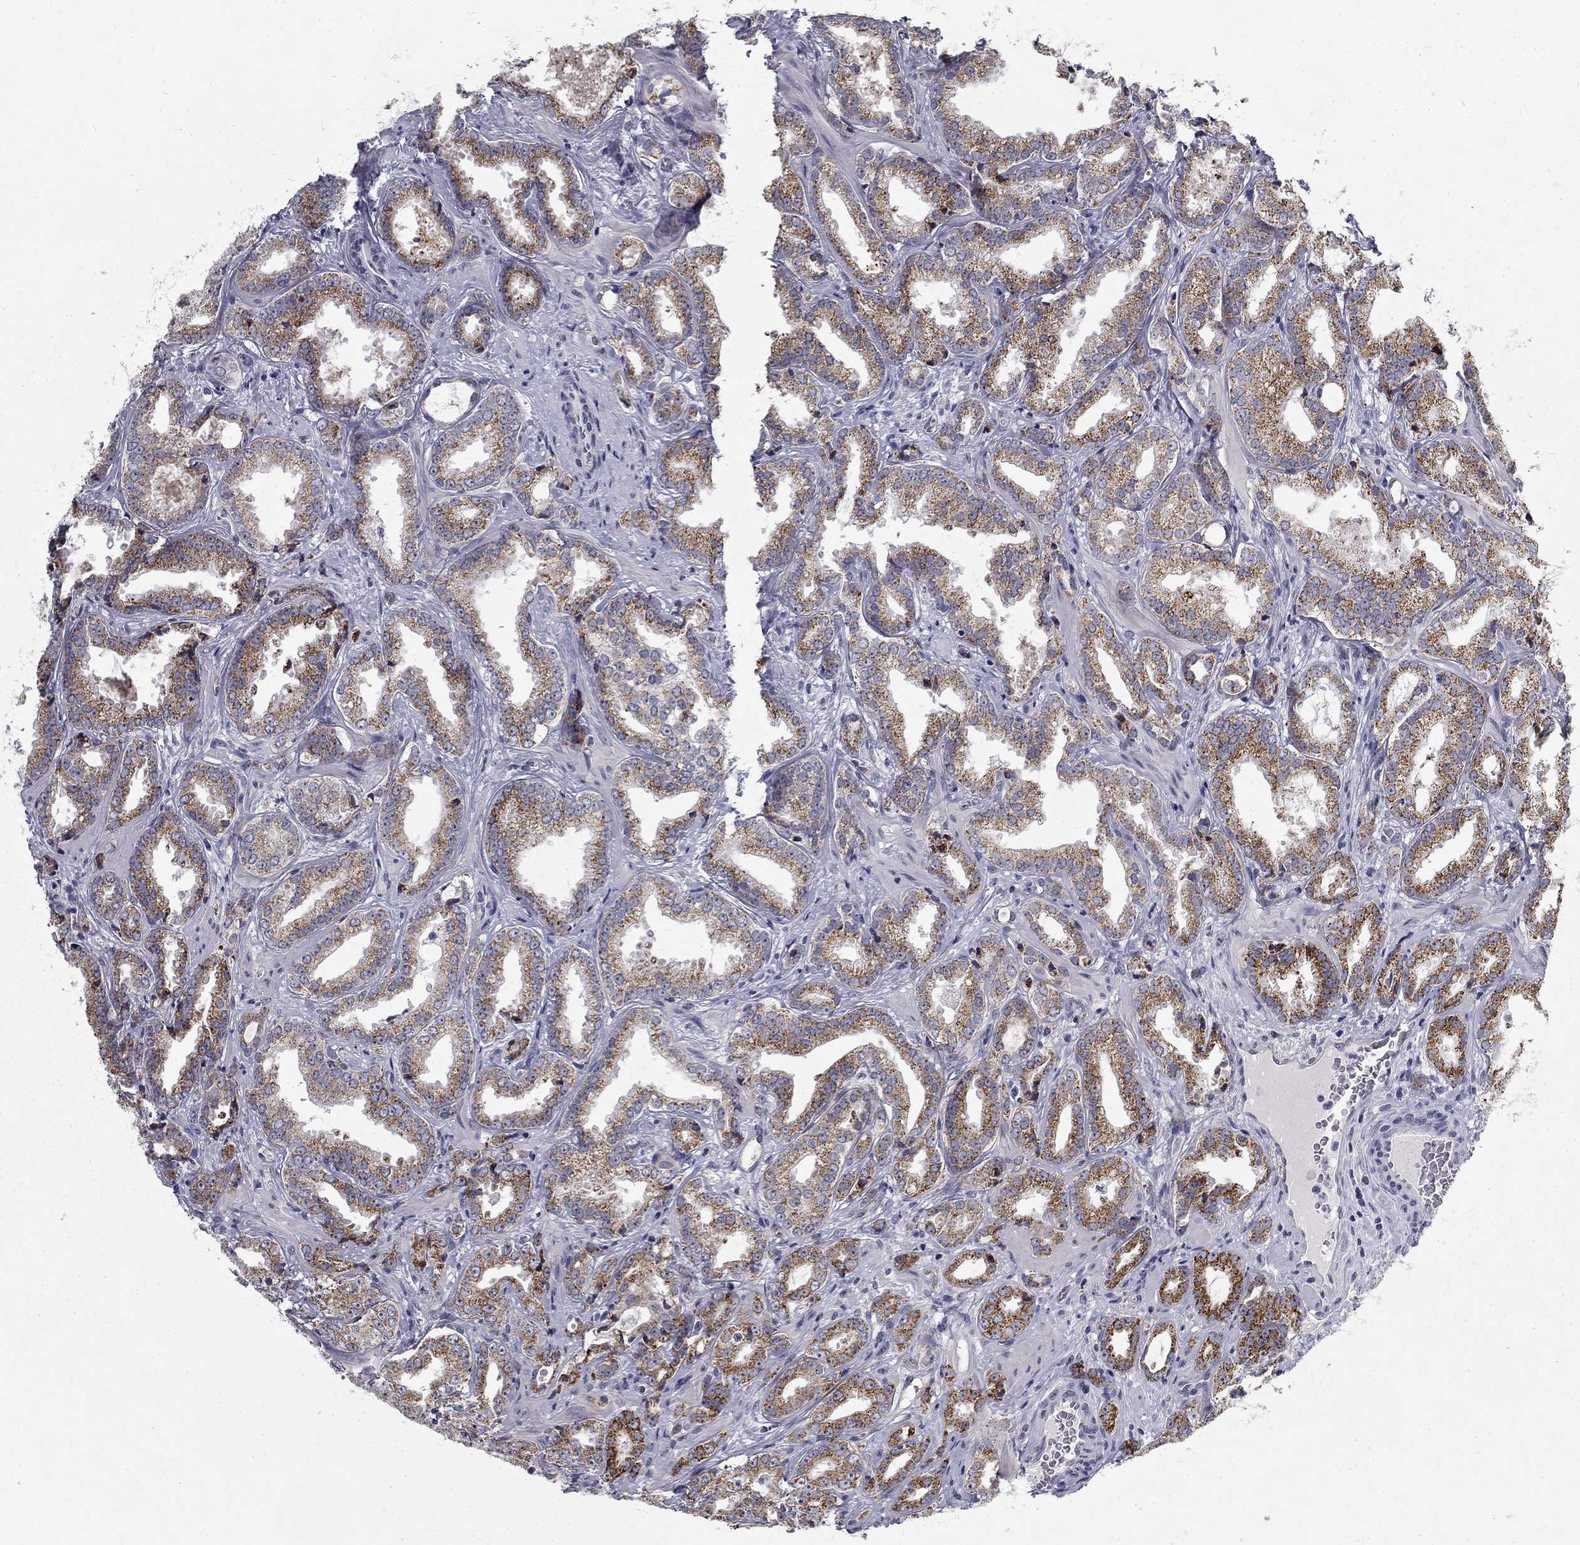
{"staining": {"intensity": "moderate", "quantity": "25%-75%", "location": "cytoplasmic/membranous"}, "tissue": "prostate cancer", "cell_type": "Tumor cells", "image_type": "cancer", "snomed": [{"axis": "morphology", "description": "Adenocarcinoma, Medium grade"}, {"axis": "topography", "description": "Prostate and seminal vesicle, NOS"}, {"axis": "topography", "description": "Prostate"}], "caption": "Prostate cancer stained with a protein marker shows moderate staining in tumor cells.", "gene": "CLIC6", "patient": {"sex": "male", "age": 65}}